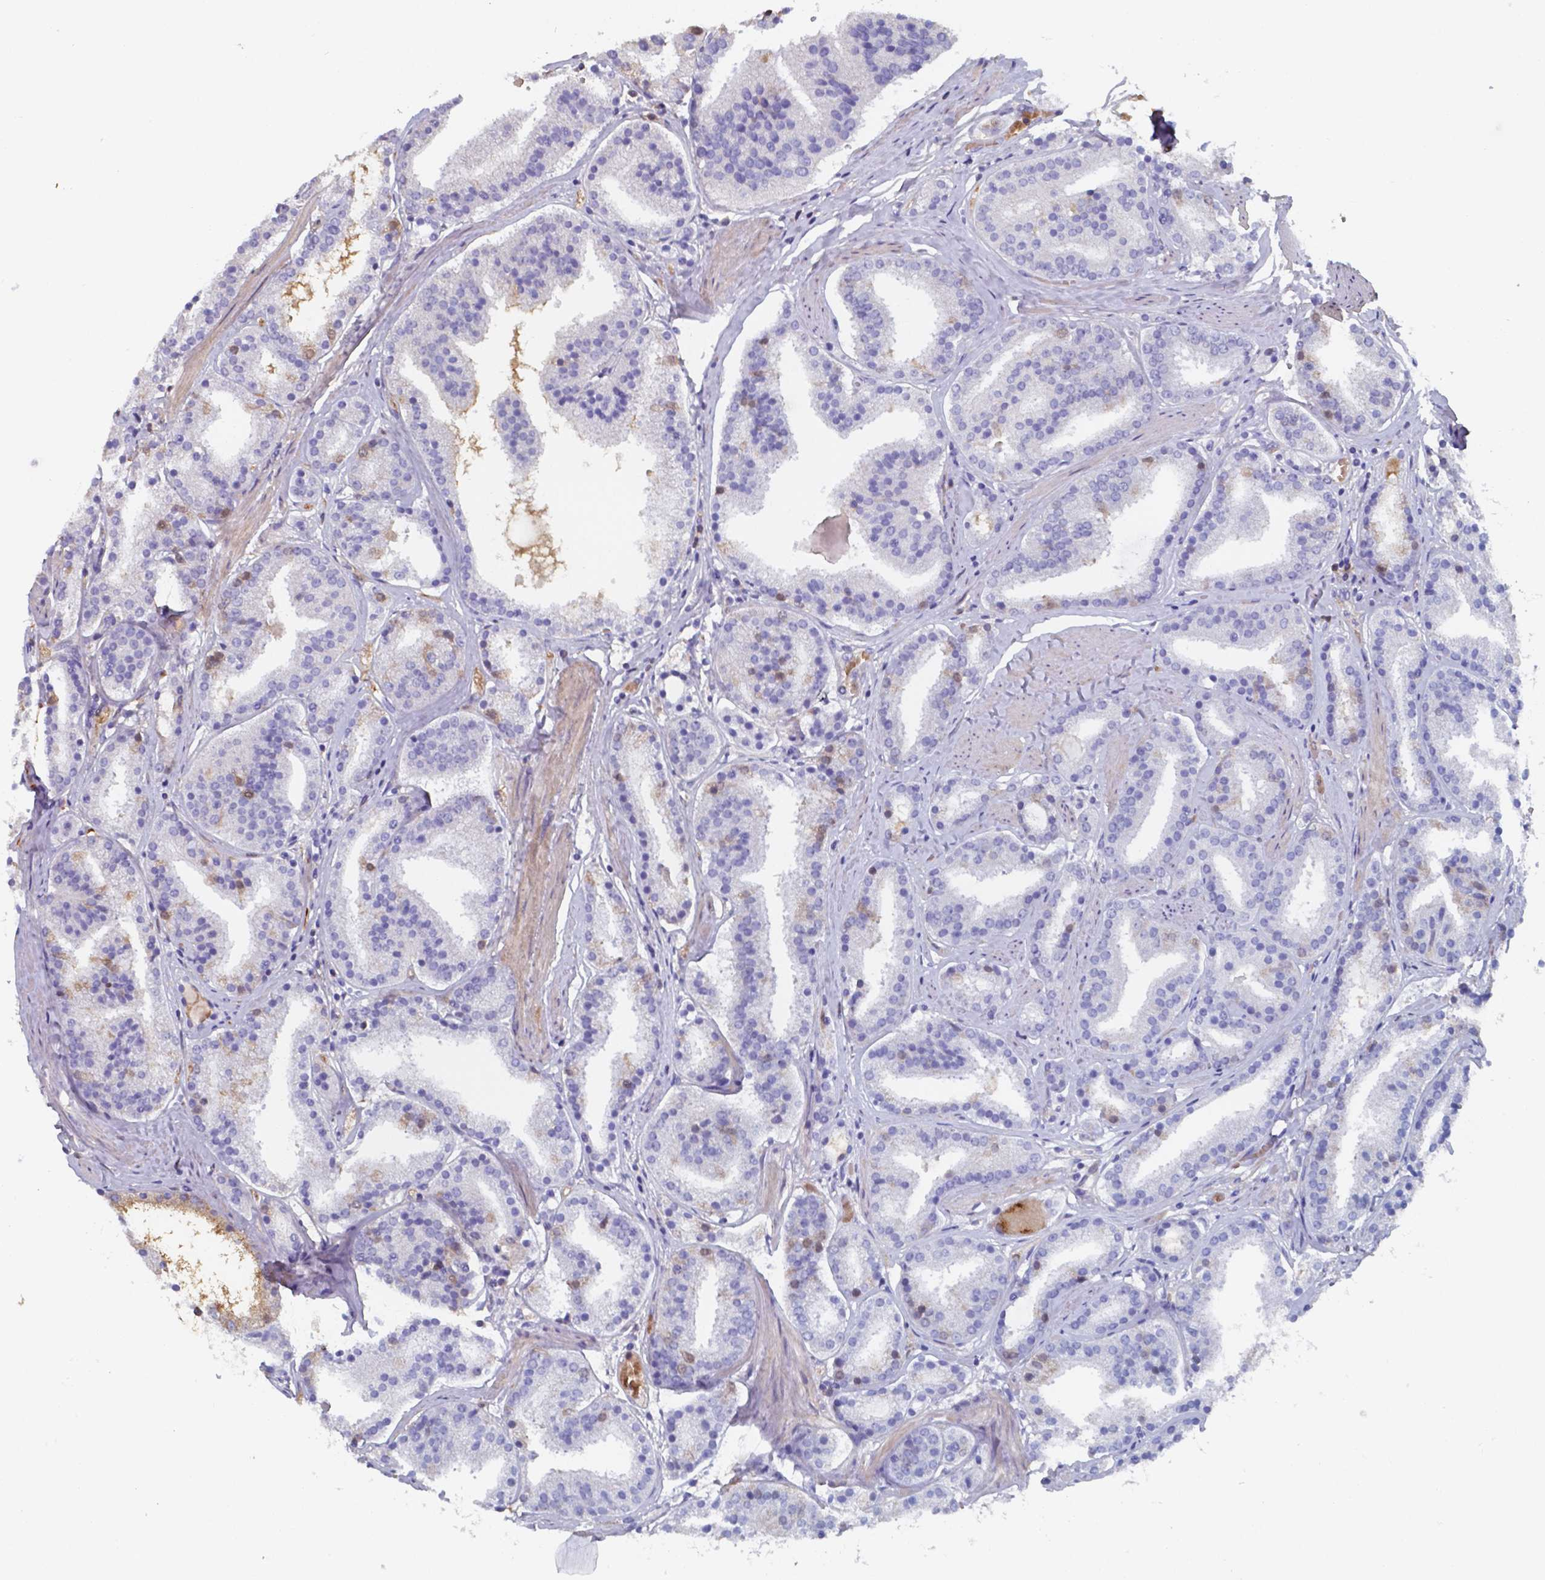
{"staining": {"intensity": "negative", "quantity": "none", "location": "none"}, "tissue": "prostate cancer", "cell_type": "Tumor cells", "image_type": "cancer", "snomed": [{"axis": "morphology", "description": "Adenocarcinoma, High grade"}, {"axis": "topography", "description": "Prostate"}], "caption": "Tumor cells show no significant protein expression in prostate cancer. The staining was performed using DAB to visualize the protein expression in brown, while the nuclei were stained in blue with hematoxylin (Magnification: 20x).", "gene": "BTBD17", "patient": {"sex": "male", "age": 63}}